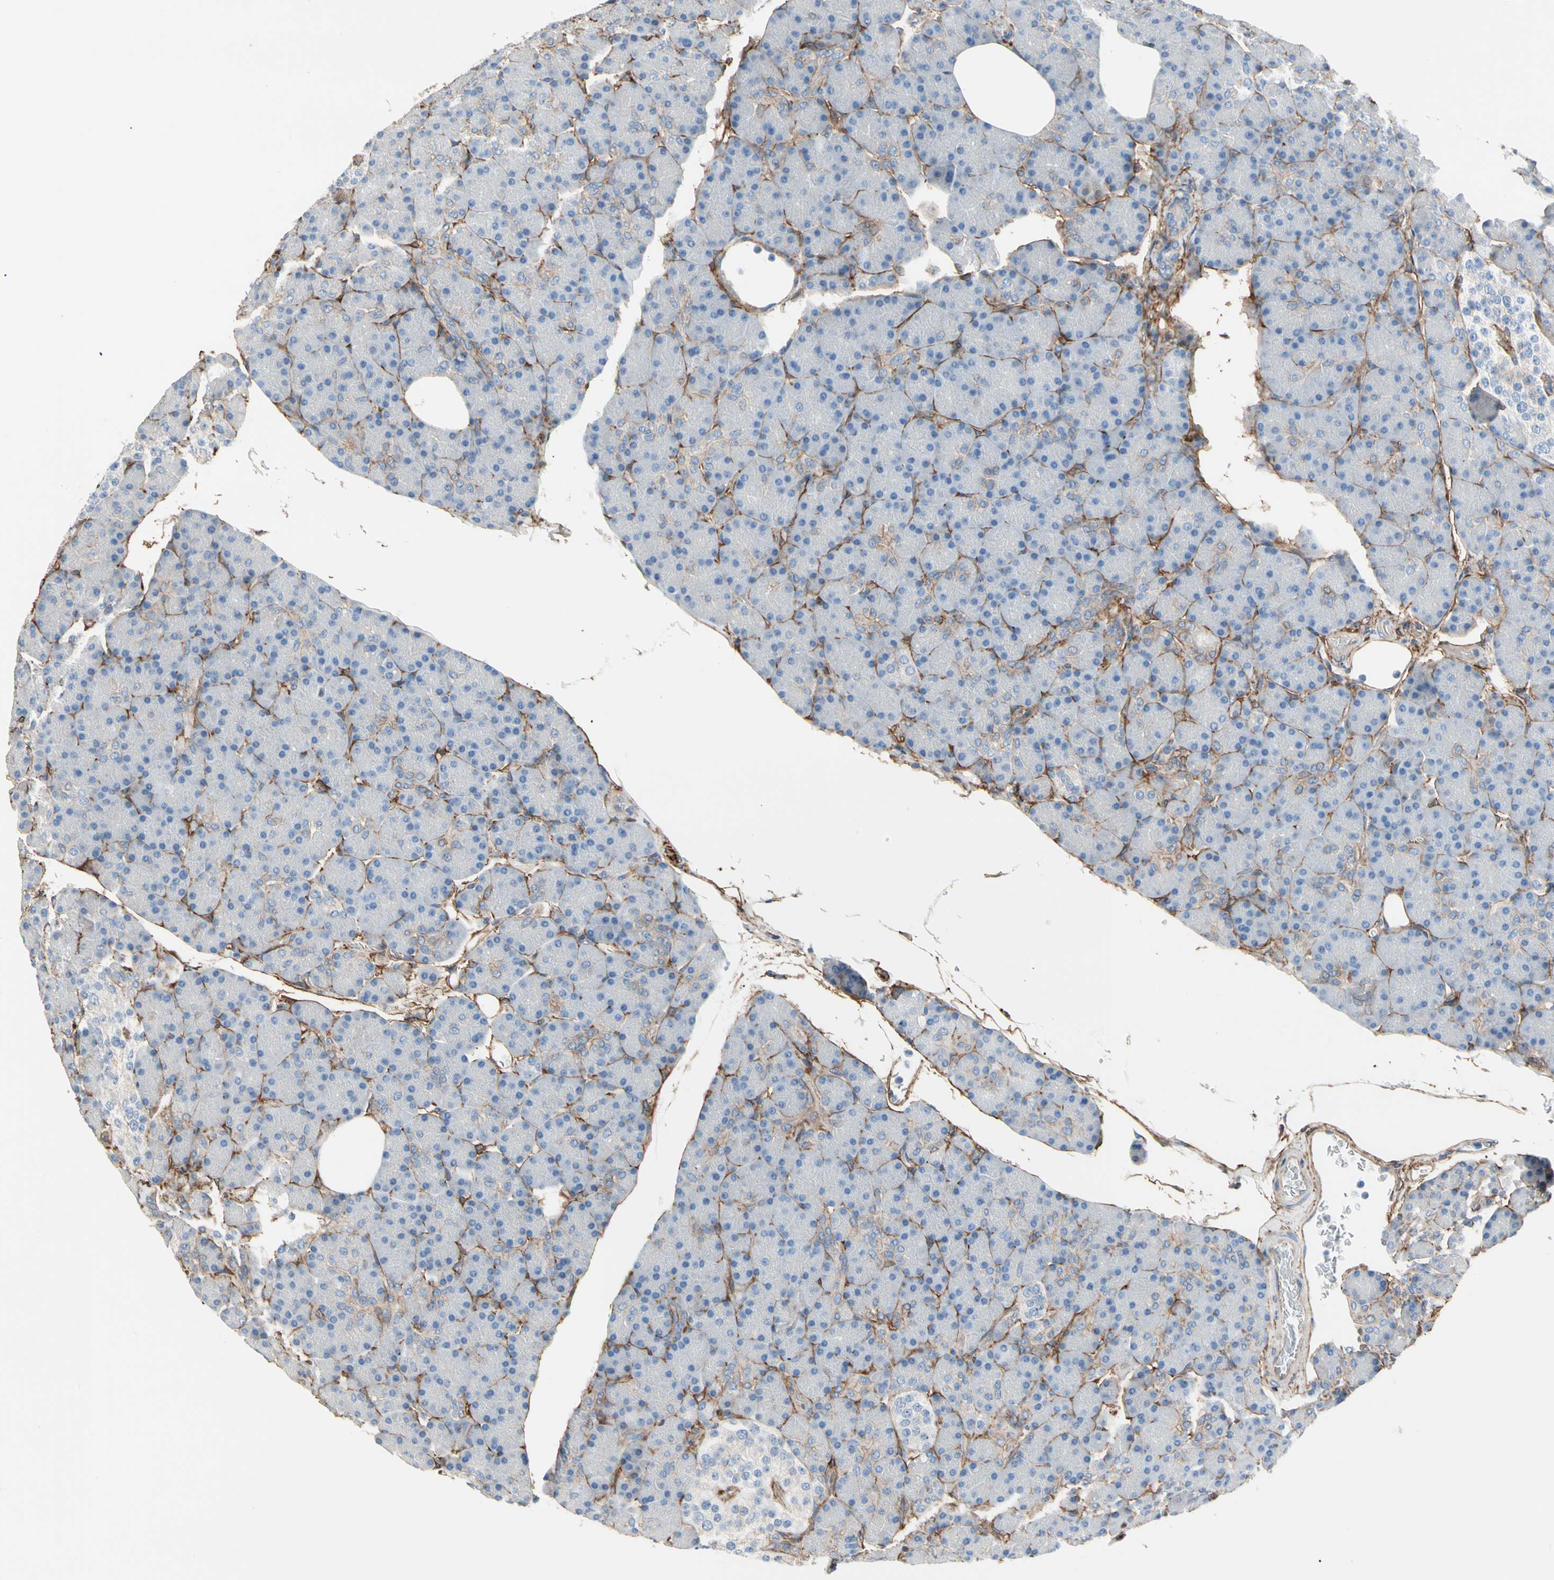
{"staining": {"intensity": "negative", "quantity": "none", "location": "none"}, "tissue": "pancreas", "cell_type": "Exocrine glandular cells", "image_type": "normal", "snomed": [{"axis": "morphology", "description": "Normal tissue, NOS"}, {"axis": "topography", "description": "Pancreas"}], "caption": "Protein analysis of unremarkable pancreas shows no significant positivity in exocrine glandular cells.", "gene": "EPB41L2", "patient": {"sex": "female", "age": 43}}